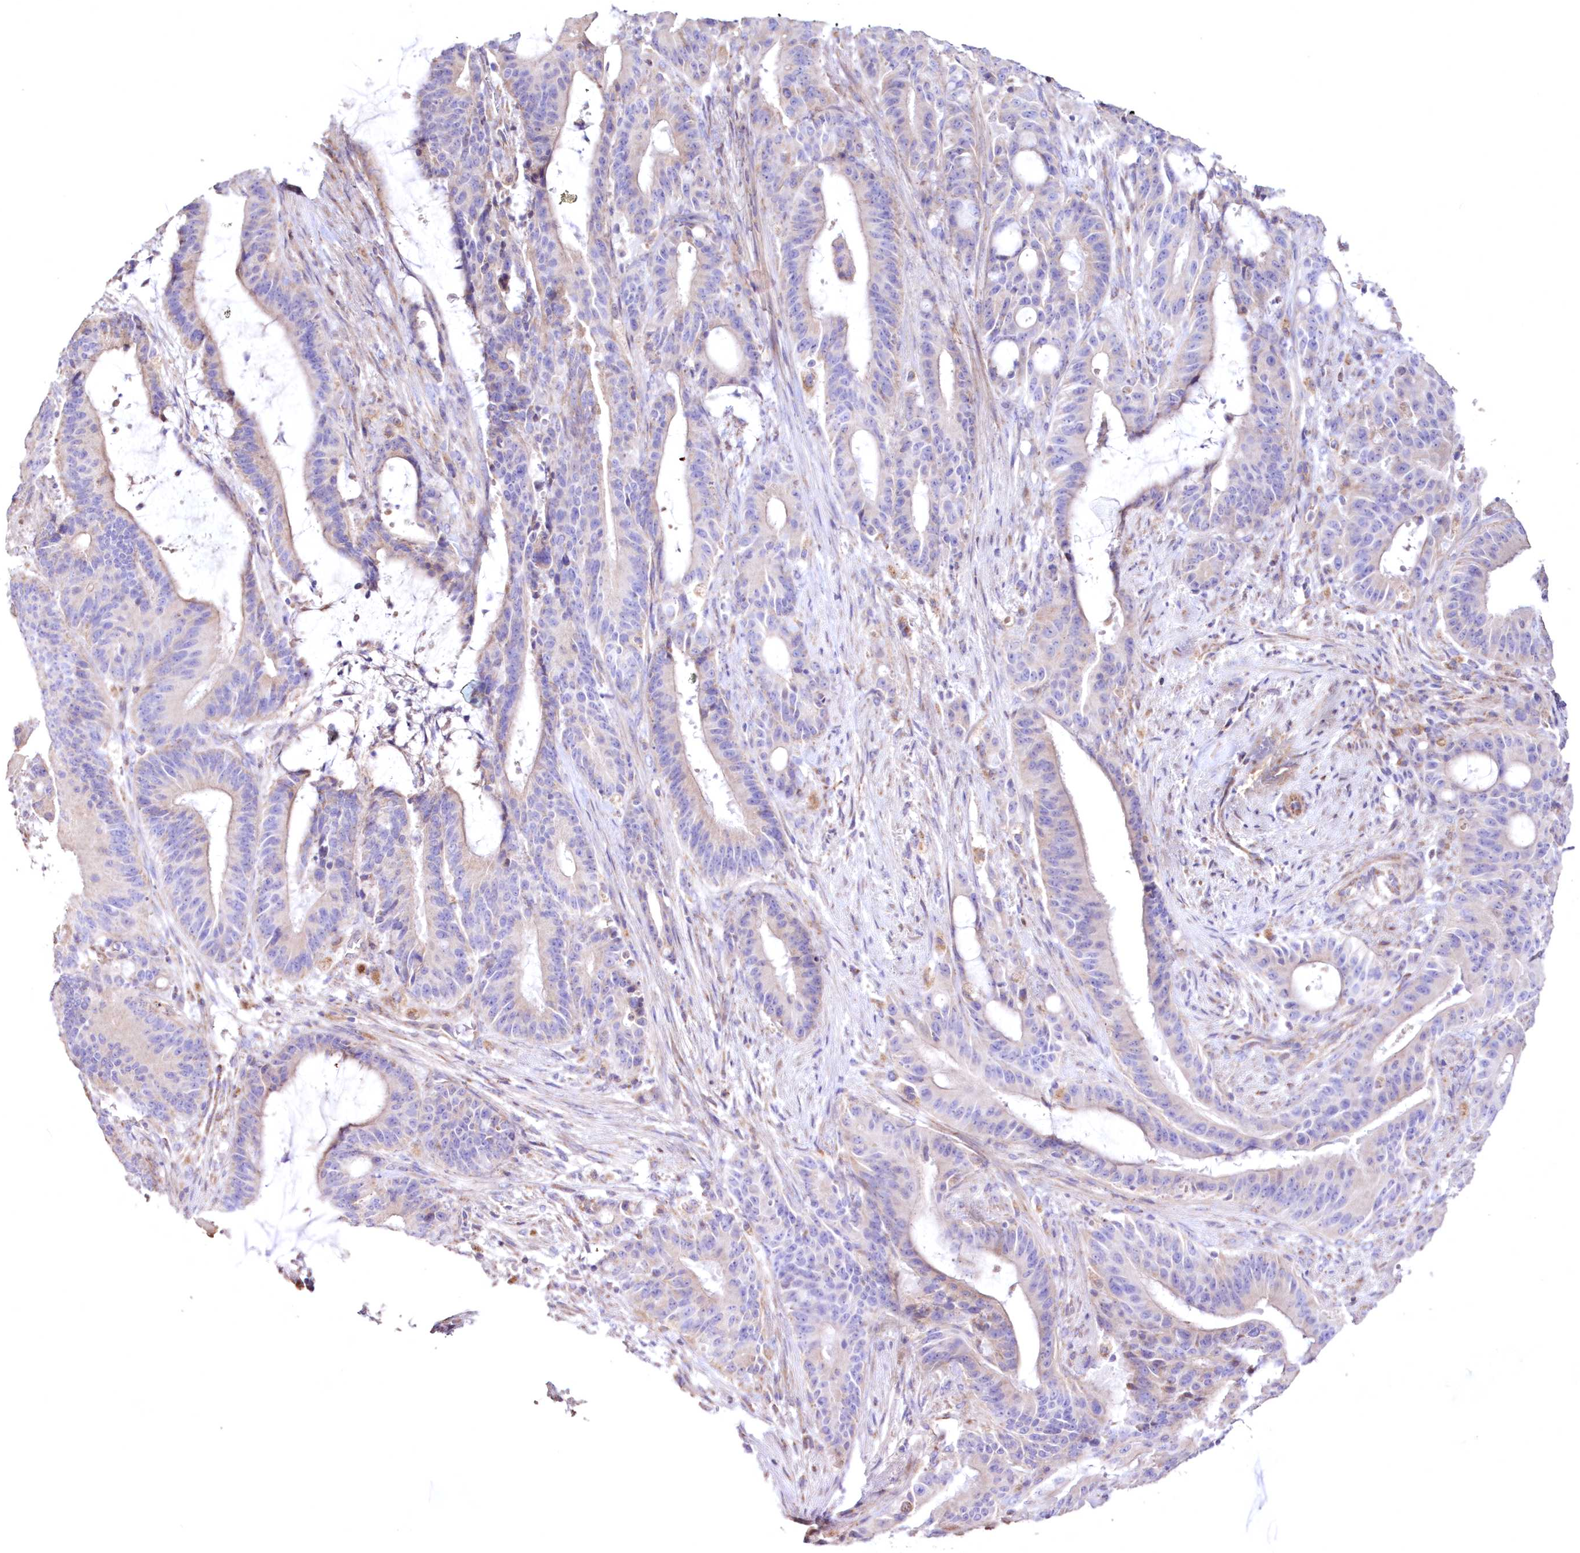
{"staining": {"intensity": "negative", "quantity": "none", "location": "none"}, "tissue": "liver cancer", "cell_type": "Tumor cells", "image_type": "cancer", "snomed": [{"axis": "morphology", "description": "Normal tissue, NOS"}, {"axis": "morphology", "description": "Cholangiocarcinoma"}, {"axis": "topography", "description": "Liver"}, {"axis": "topography", "description": "Peripheral nerve tissue"}], "caption": "This is a photomicrograph of immunohistochemistry staining of cholangiocarcinoma (liver), which shows no positivity in tumor cells.", "gene": "HADHB", "patient": {"sex": "female", "age": 73}}